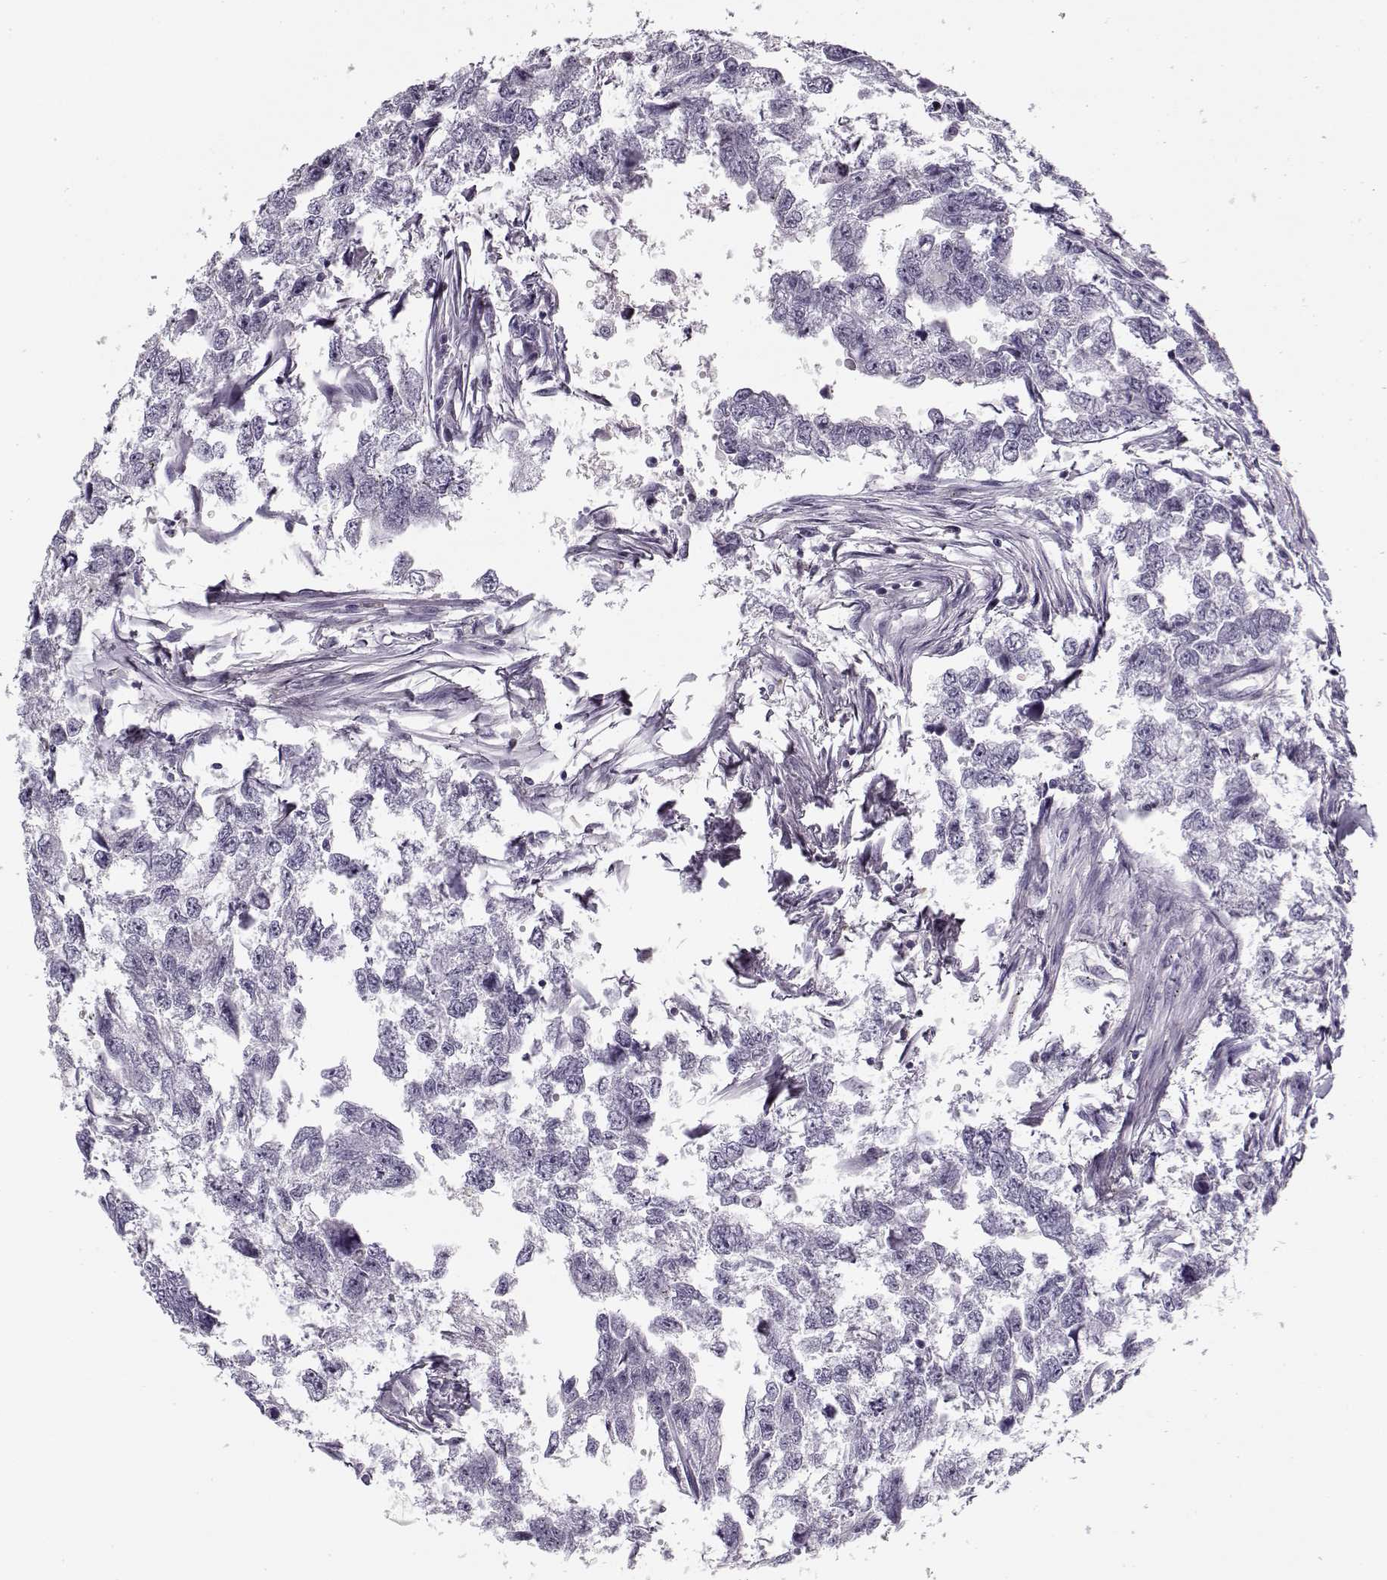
{"staining": {"intensity": "negative", "quantity": "none", "location": "none"}, "tissue": "testis cancer", "cell_type": "Tumor cells", "image_type": "cancer", "snomed": [{"axis": "morphology", "description": "Carcinoma, Embryonal, NOS"}, {"axis": "morphology", "description": "Teratoma, malignant, NOS"}, {"axis": "topography", "description": "Testis"}], "caption": "Immunohistochemistry histopathology image of neoplastic tissue: human testis cancer (embryonal carcinoma) stained with DAB (3,3'-diaminobenzidine) displays no significant protein expression in tumor cells.", "gene": "PNMT", "patient": {"sex": "male", "age": 44}}